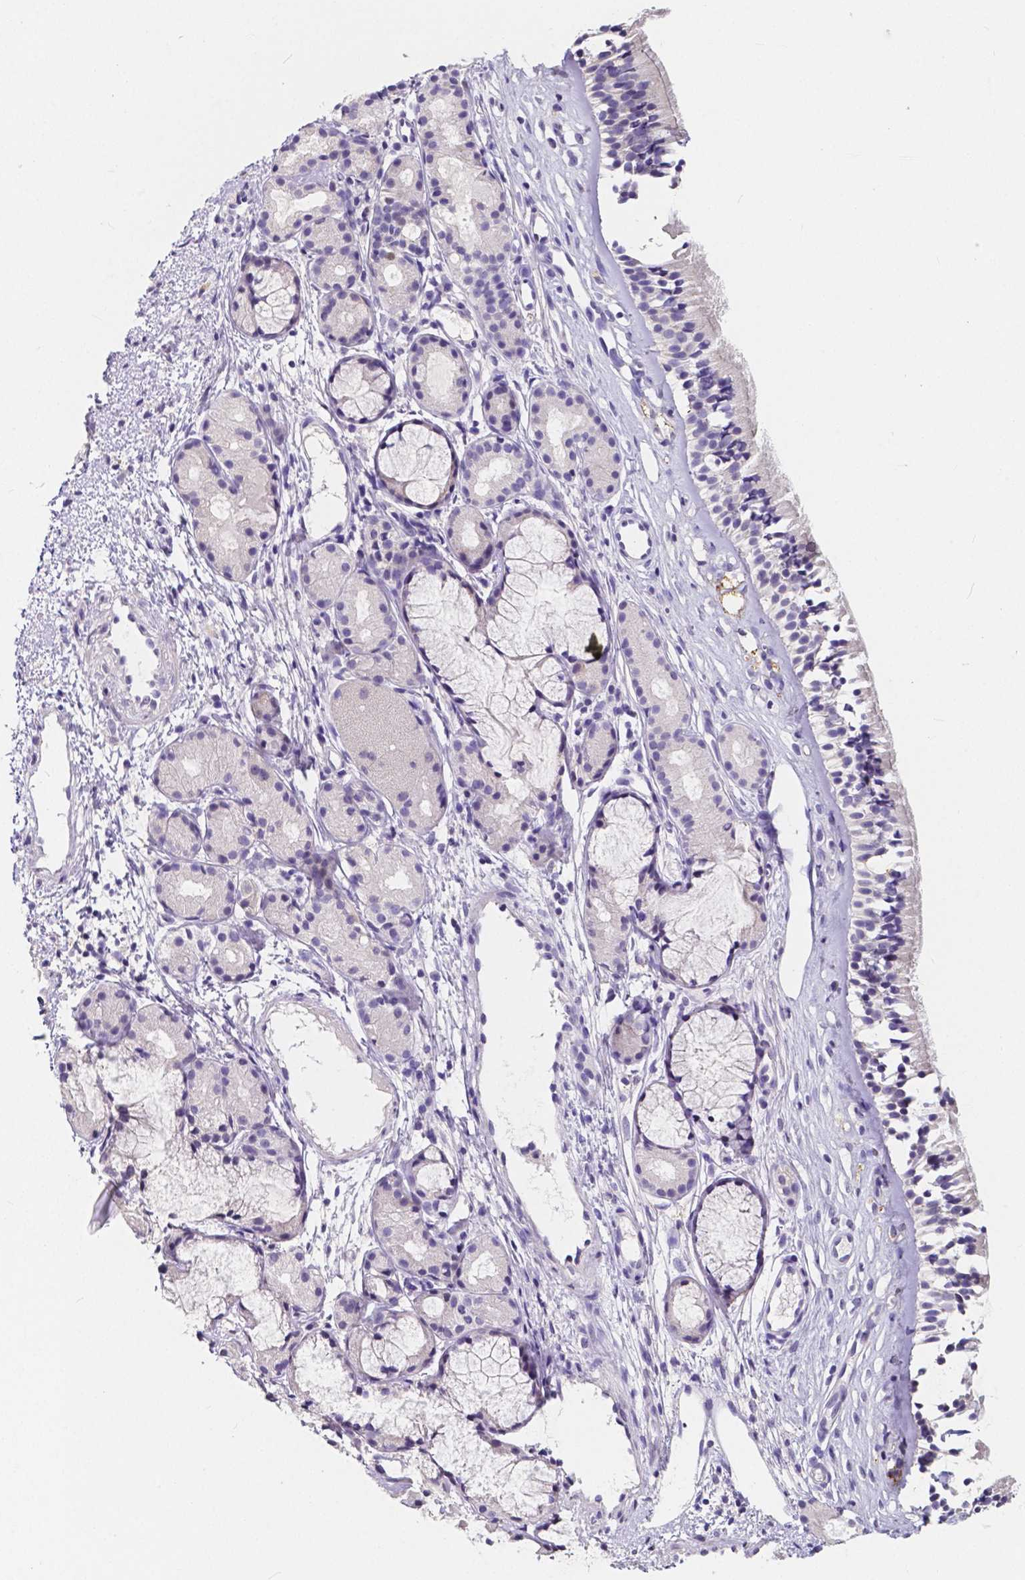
{"staining": {"intensity": "negative", "quantity": "none", "location": "none"}, "tissue": "nasopharynx", "cell_type": "Respiratory epithelial cells", "image_type": "normal", "snomed": [{"axis": "morphology", "description": "Normal tissue, NOS"}, {"axis": "topography", "description": "Nasopharynx"}], "caption": "This is an immunohistochemistry (IHC) photomicrograph of unremarkable human nasopharynx. There is no staining in respiratory epithelial cells.", "gene": "ACP5", "patient": {"sex": "female", "age": 52}}